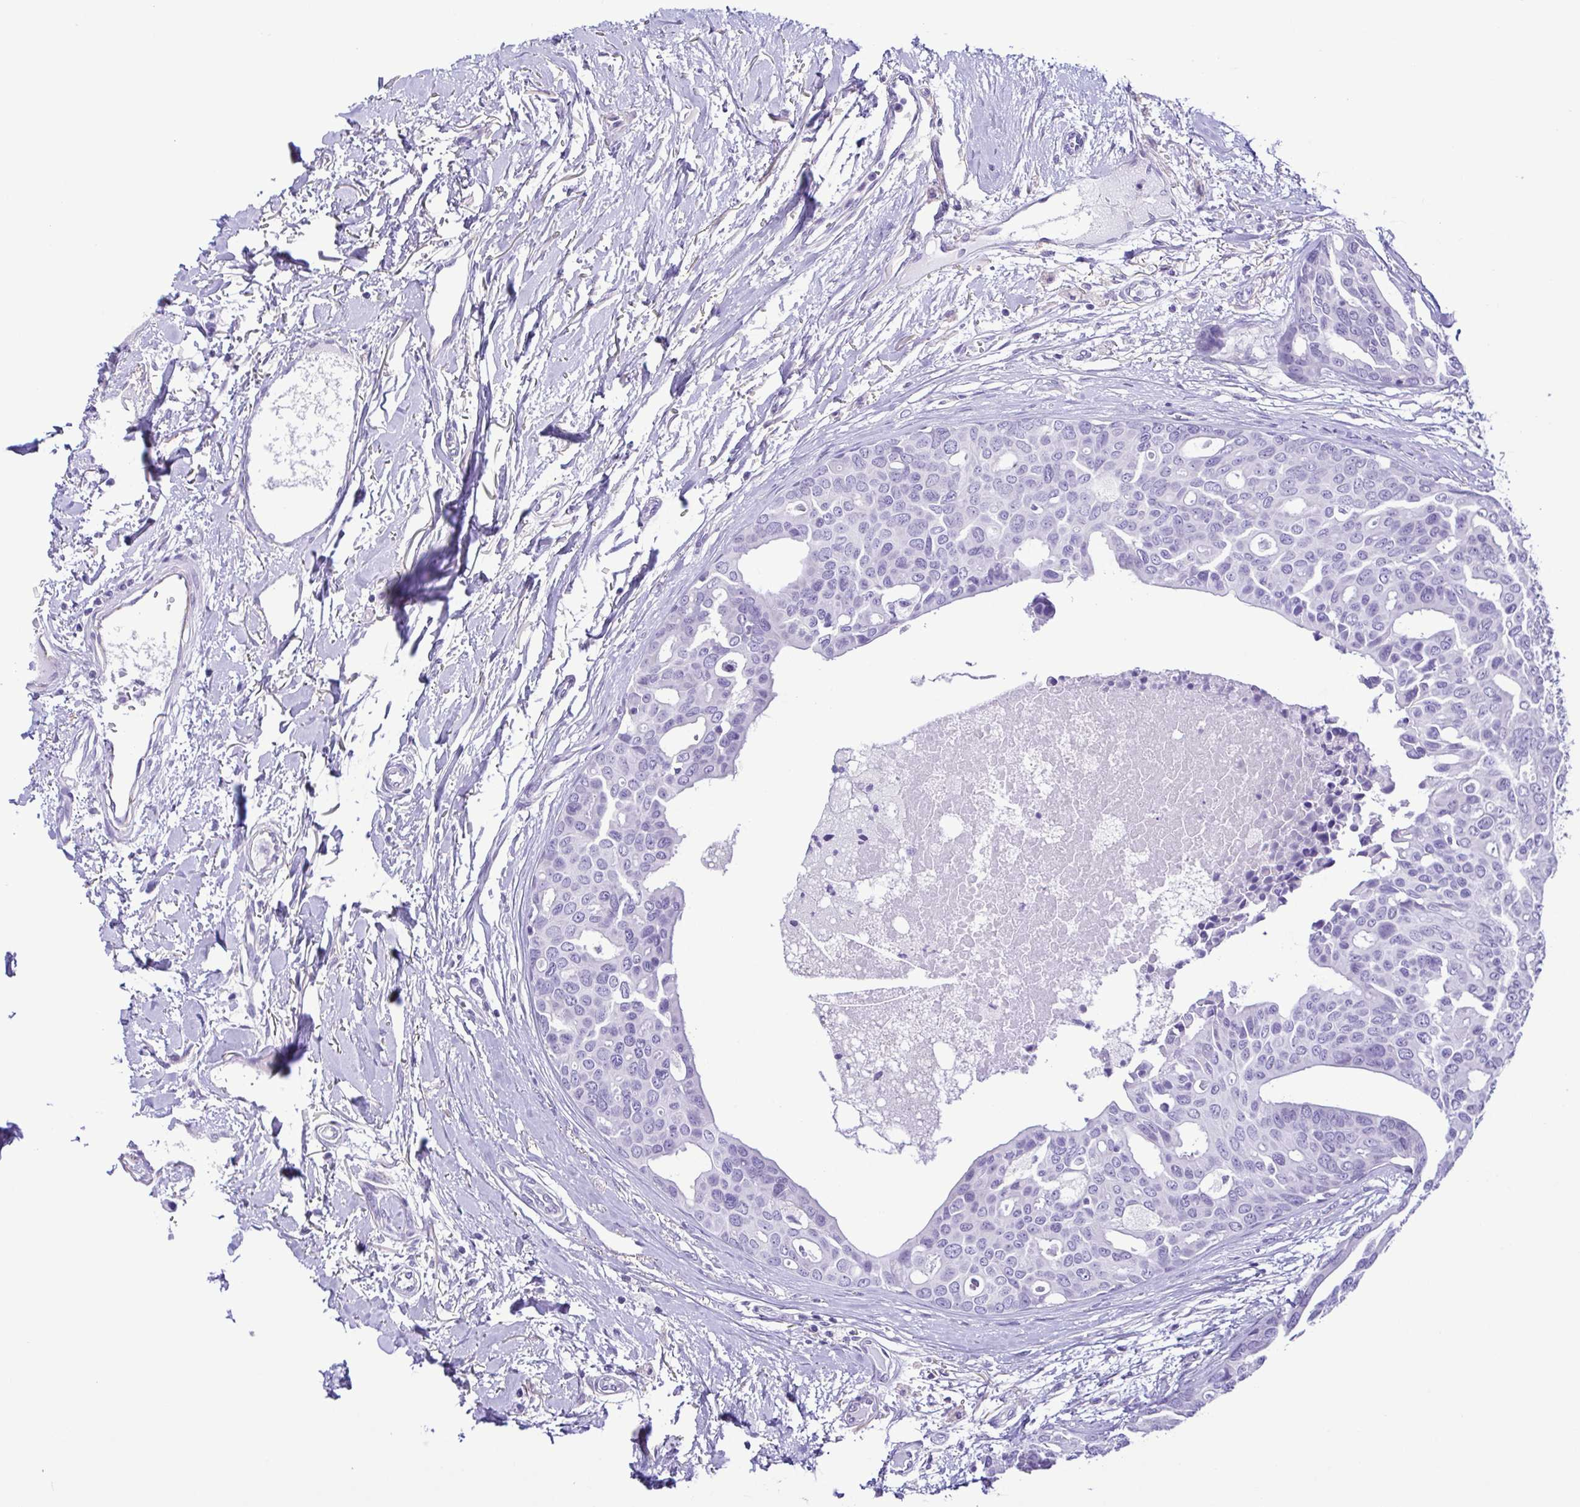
{"staining": {"intensity": "negative", "quantity": "none", "location": "none"}, "tissue": "breast cancer", "cell_type": "Tumor cells", "image_type": "cancer", "snomed": [{"axis": "morphology", "description": "Duct carcinoma"}, {"axis": "topography", "description": "Breast"}], "caption": "Invasive ductal carcinoma (breast) stained for a protein using immunohistochemistry demonstrates no staining tumor cells.", "gene": "PAK3", "patient": {"sex": "female", "age": 54}}